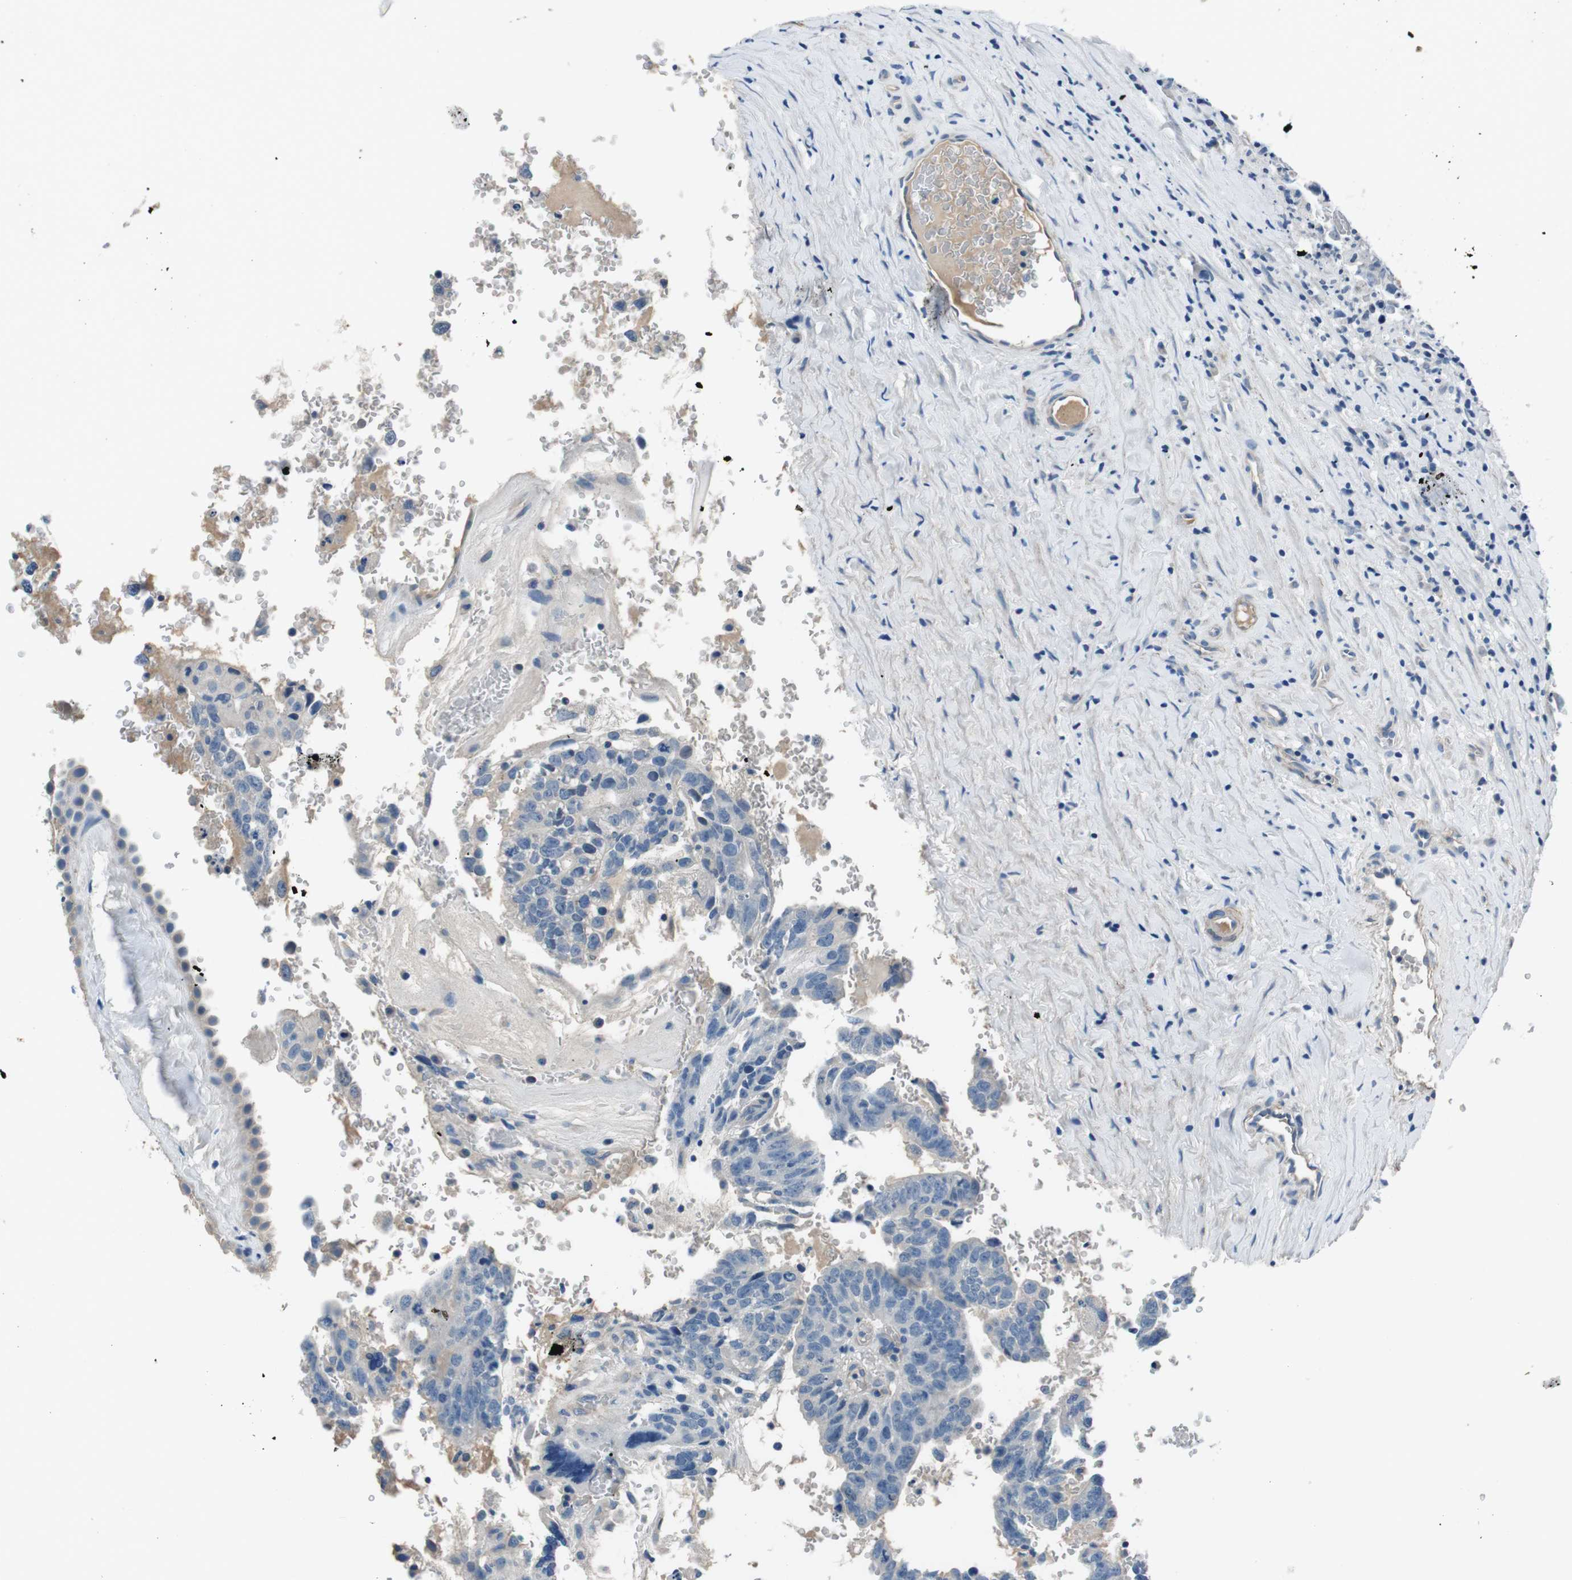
{"staining": {"intensity": "negative", "quantity": "none", "location": "none"}, "tissue": "testis cancer", "cell_type": "Tumor cells", "image_type": "cancer", "snomed": [{"axis": "morphology", "description": "Seminoma, NOS"}, {"axis": "morphology", "description": "Carcinoma, Embryonal, NOS"}, {"axis": "topography", "description": "Testis"}], "caption": "This is an IHC histopathology image of embryonal carcinoma (testis). There is no positivity in tumor cells.", "gene": "CASQ1", "patient": {"sex": "male", "age": 52}}